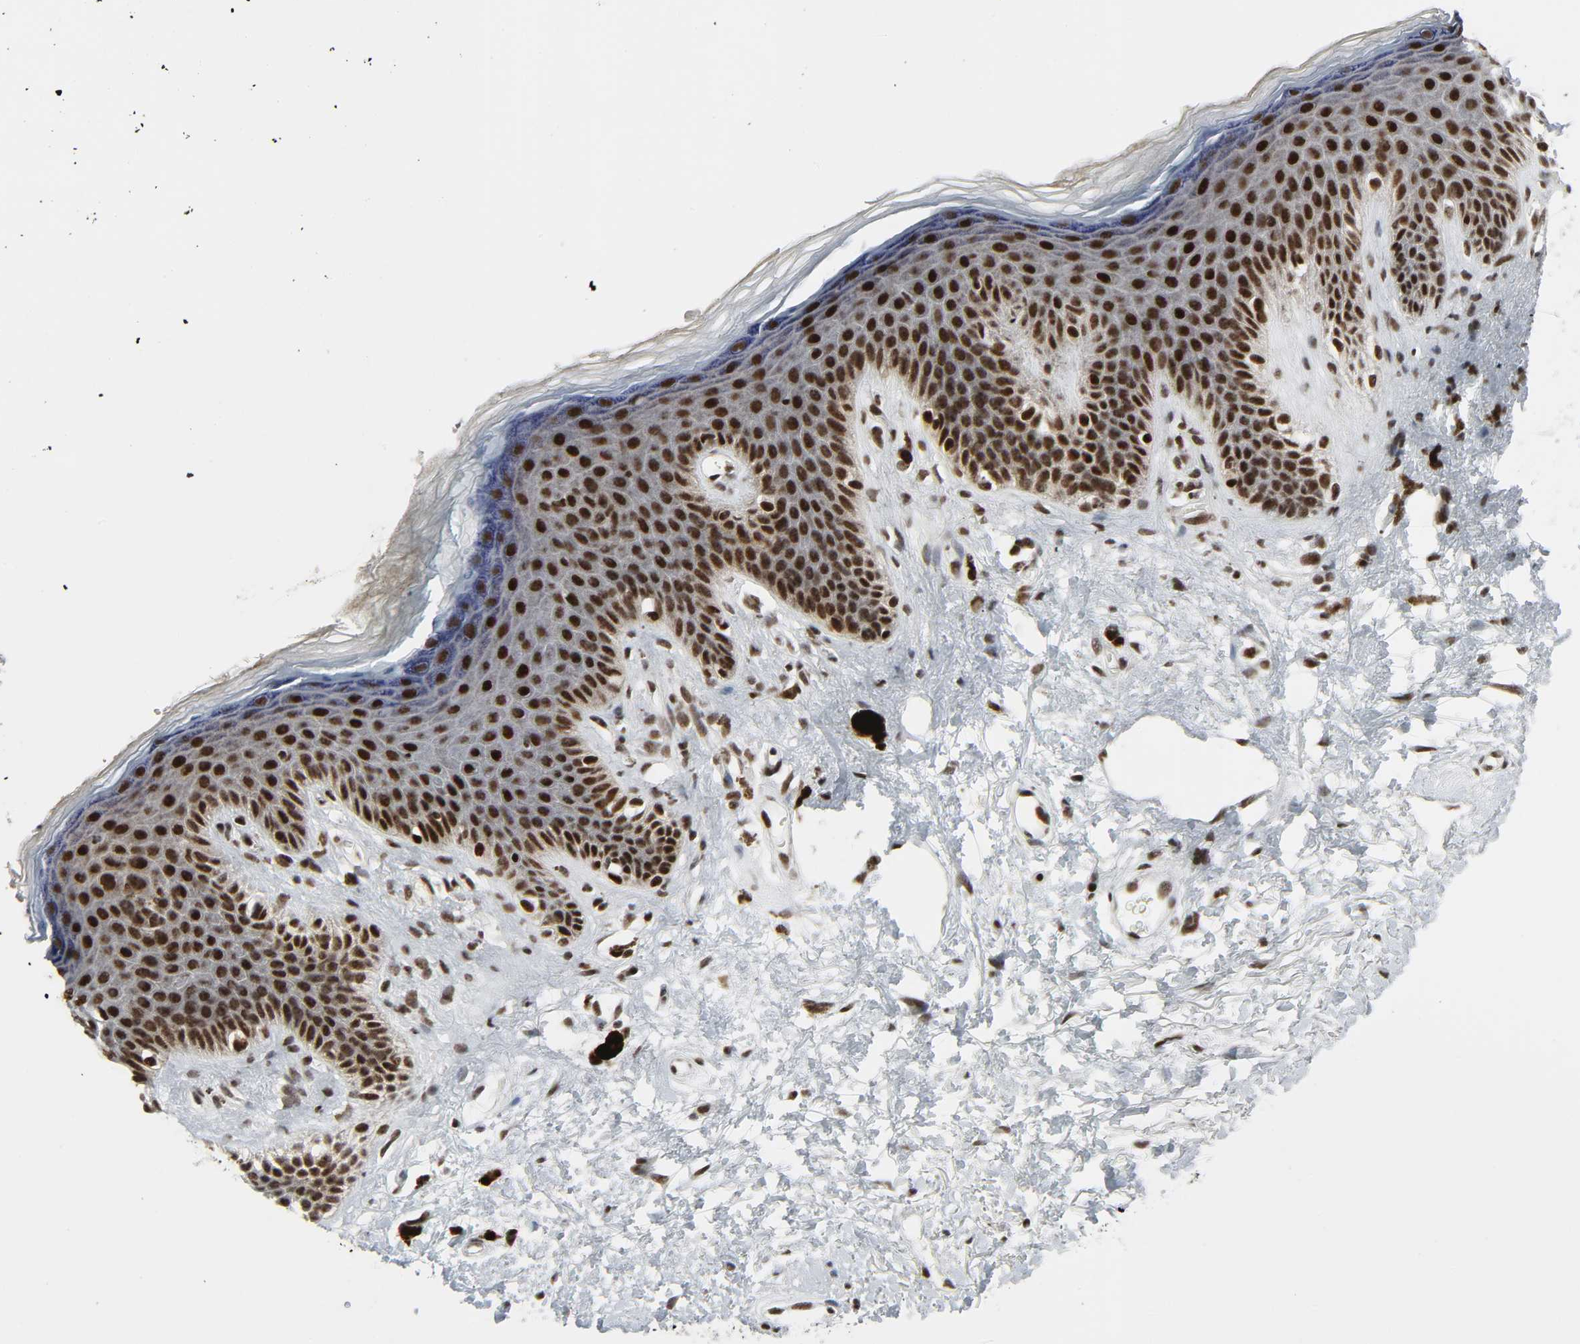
{"staining": {"intensity": "strong", "quantity": ">75%", "location": "nuclear"}, "tissue": "skin", "cell_type": "Epidermal cells", "image_type": "normal", "snomed": [{"axis": "morphology", "description": "Normal tissue, NOS"}, {"axis": "topography", "description": "Anal"}], "caption": "High-power microscopy captured an immunohistochemistry (IHC) micrograph of normal skin, revealing strong nuclear positivity in about >75% of epidermal cells. The staining is performed using DAB brown chromogen to label protein expression. The nuclei are counter-stained blue using hematoxylin.", "gene": "CDK7", "patient": {"sex": "female", "age": 46}}